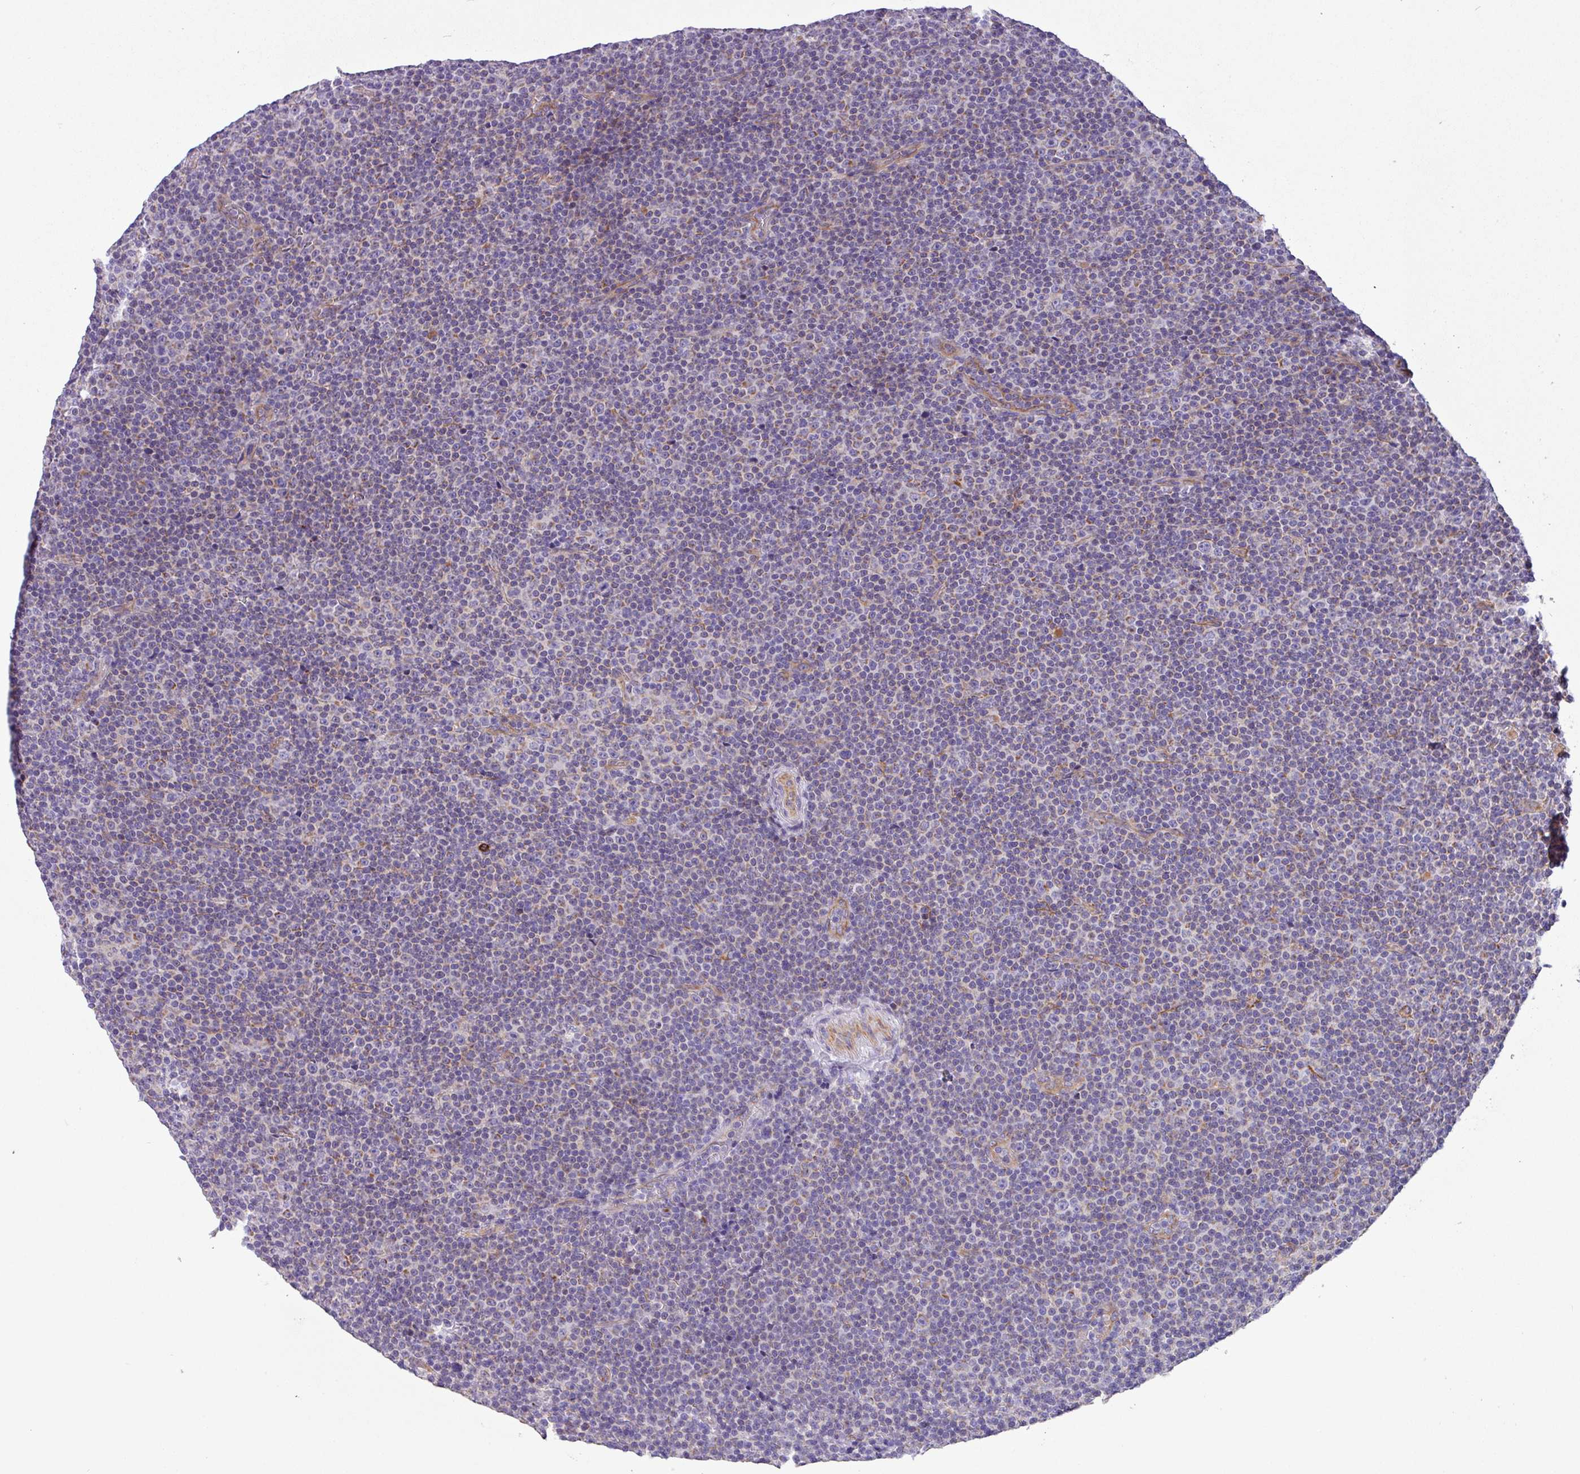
{"staining": {"intensity": "negative", "quantity": "none", "location": "none"}, "tissue": "lymphoma", "cell_type": "Tumor cells", "image_type": "cancer", "snomed": [{"axis": "morphology", "description": "Malignant lymphoma, non-Hodgkin's type, Low grade"}, {"axis": "topography", "description": "Lymph node"}], "caption": "Image shows no protein staining in tumor cells of lymphoma tissue.", "gene": "MRM2", "patient": {"sex": "female", "age": 67}}